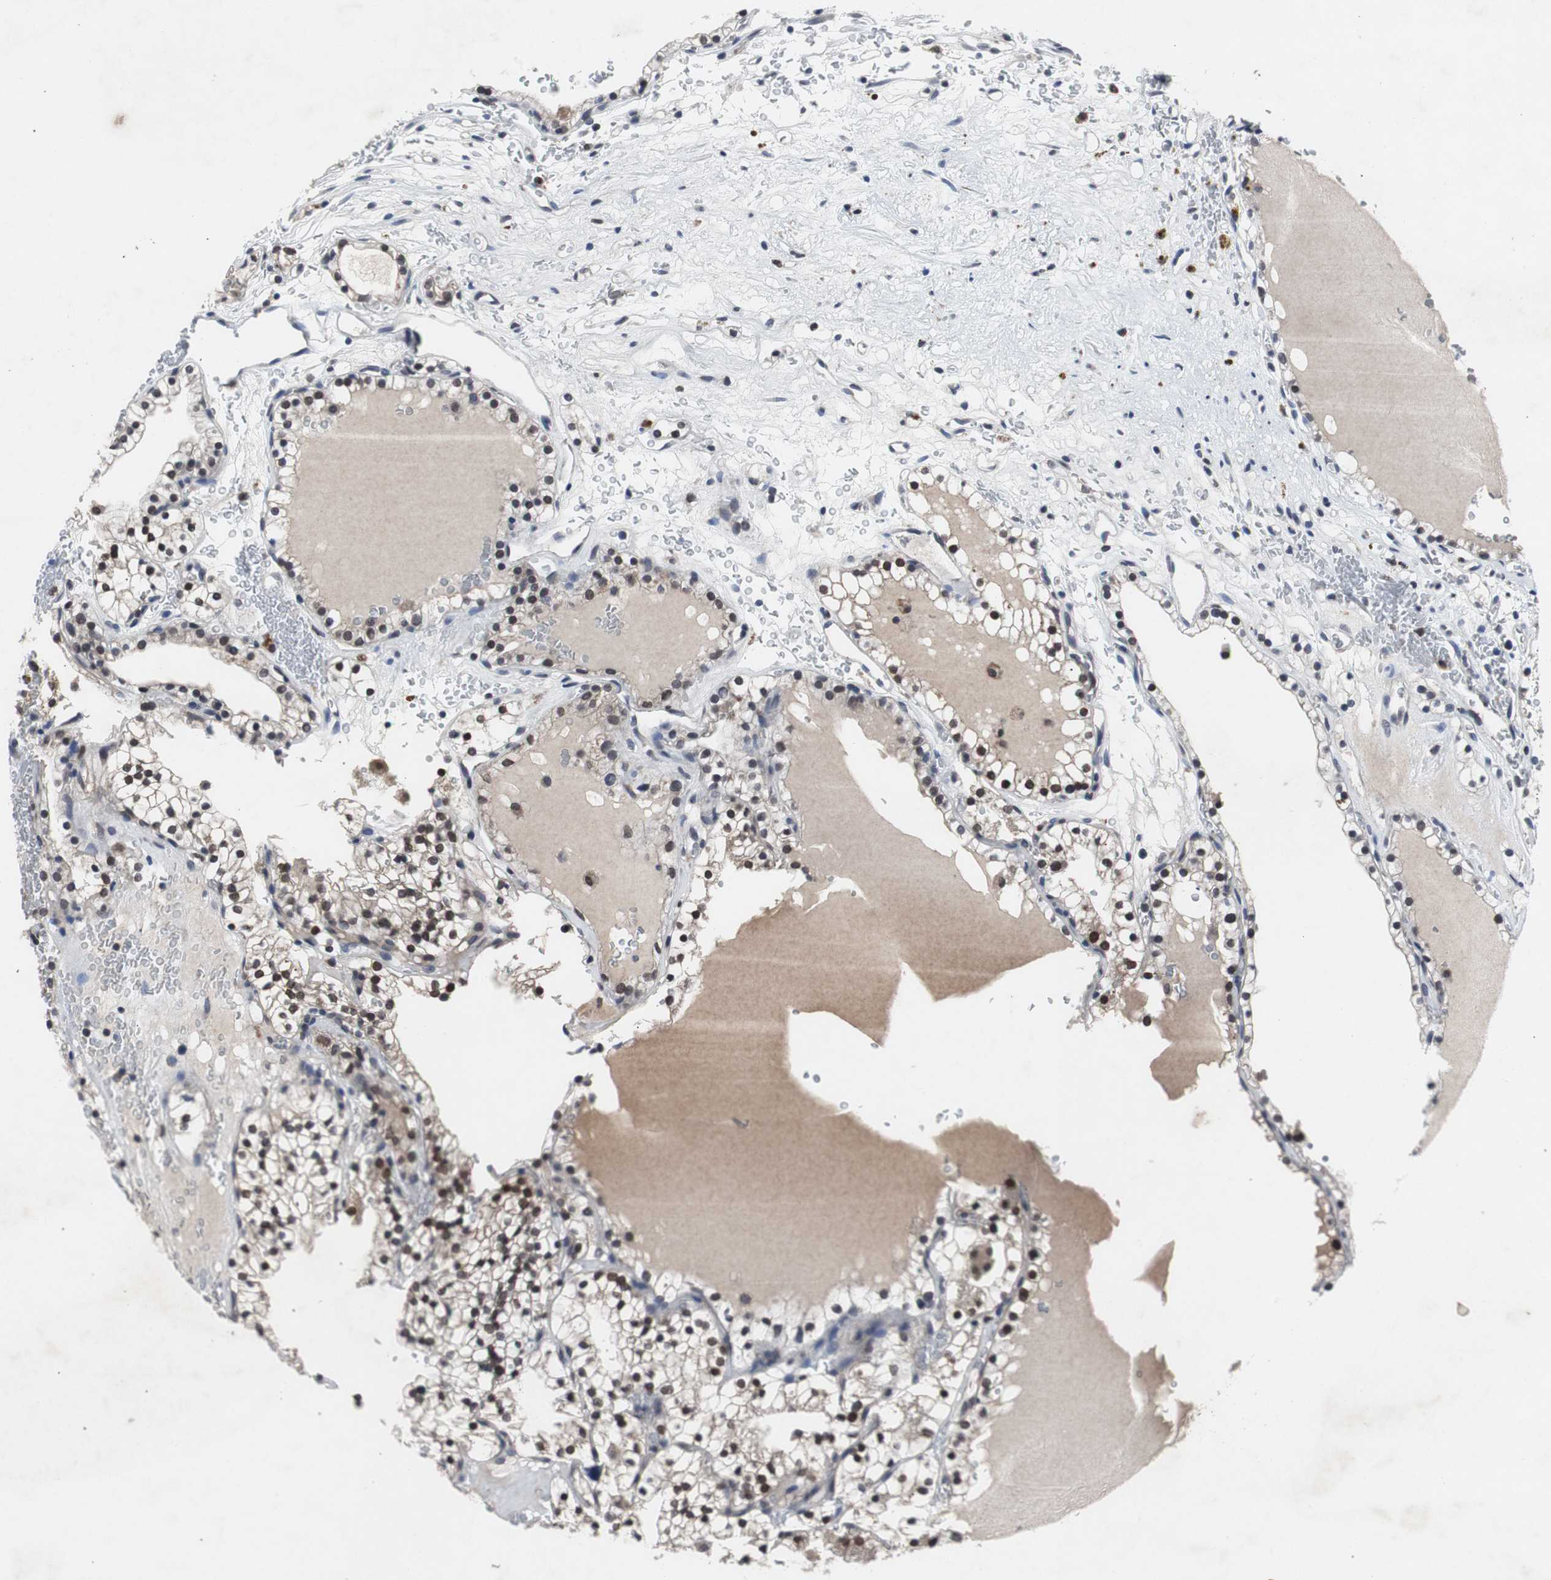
{"staining": {"intensity": "moderate", "quantity": ">75%", "location": "nuclear"}, "tissue": "renal cancer", "cell_type": "Tumor cells", "image_type": "cancer", "snomed": [{"axis": "morphology", "description": "Adenocarcinoma, NOS"}, {"axis": "topography", "description": "Kidney"}], "caption": "A medium amount of moderate nuclear positivity is seen in approximately >75% of tumor cells in renal cancer (adenocarcinoma) tissue. The staining was performed using DAB, with brown indicating positive protein expression. Nuclei are stained blue with hematoxylin.", "gene": "RBM47", "patient": {"sex": "female", "age": 41}}